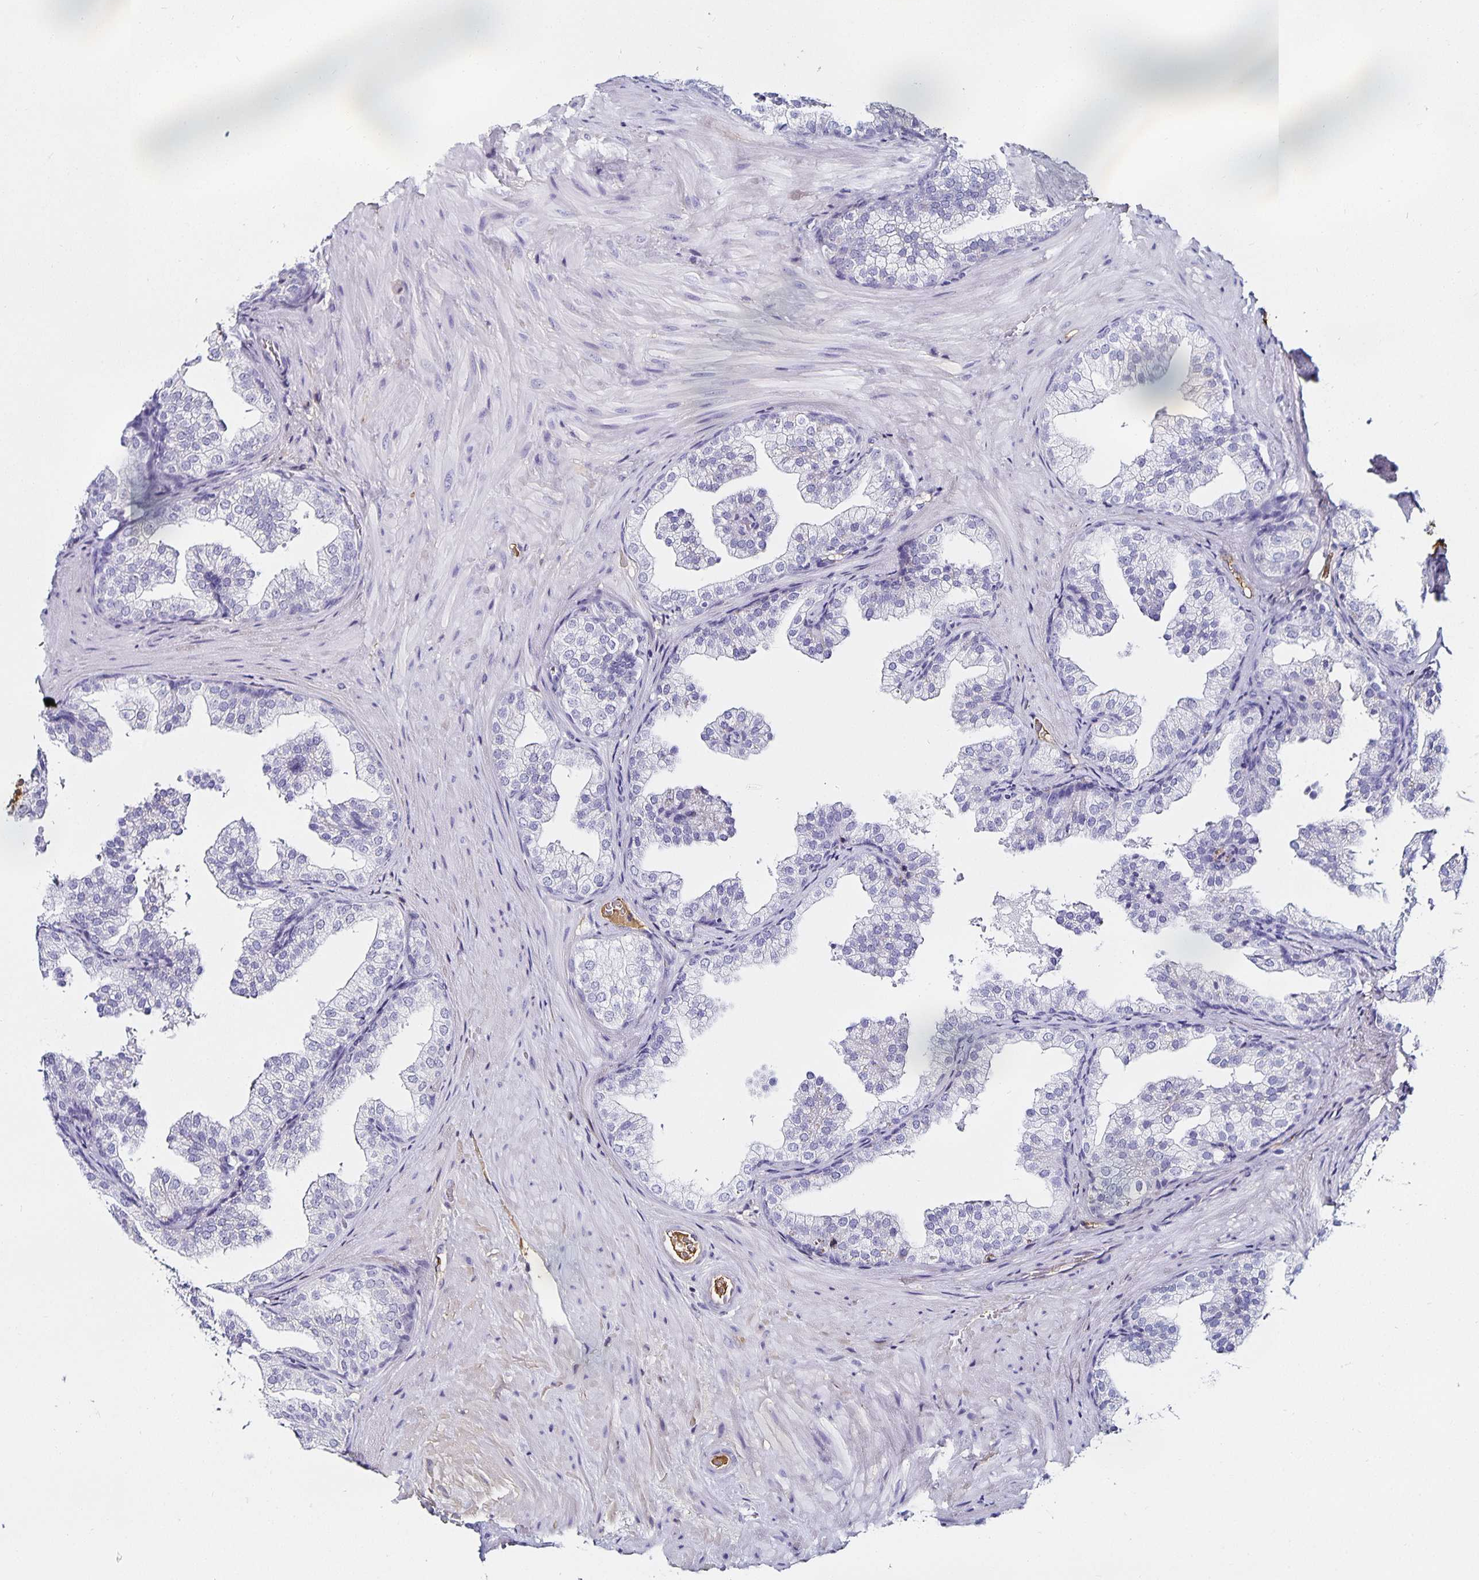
{"staining": {"intensity": "negative", "quantity": "none", "location": "none"}, "tissue": "prostate", "cell_type": "Glandular cells", "image_type": "normal", "snomed": [{"axis": "morphology", "description": "Normal tissue, NOS"}, {"axis": "topography", "description": "Prostate"}], "caption": "Immunohistochemical staining of unremarkable prostate exhibits no significant positivity in glandular cells. (IHC, brightfield microscopy, high magnification).", "gene": "TTR", "patient": {"sex": "male", "age": 37}}